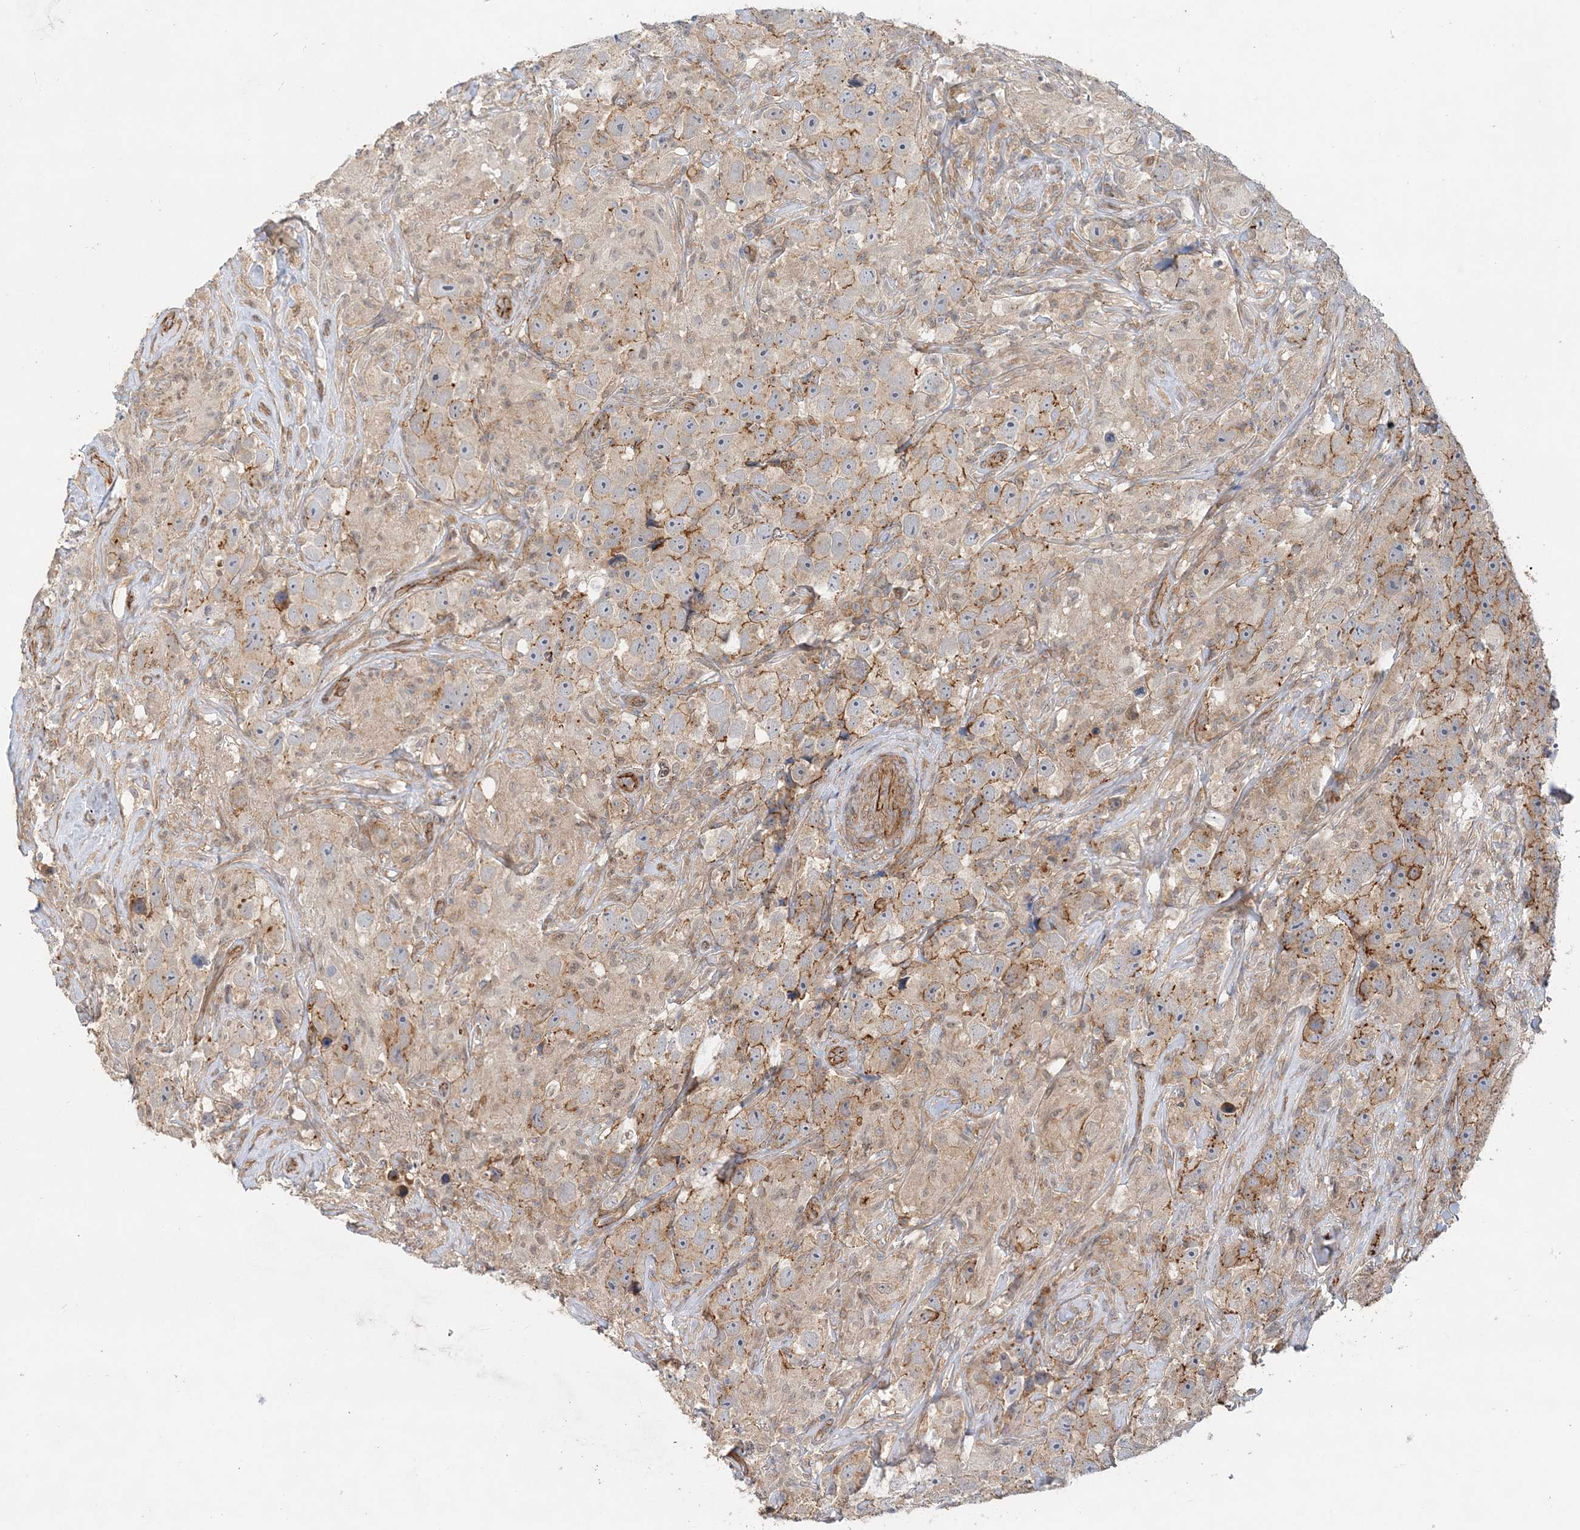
{"staining": {"intensity": "weak", "quantity": "<25%", "location": "cytoplasmic/membranous"}, "tissue": "testis cancer", "cell_type": "Tumor cells", "image_type": "cancer", "snomed": [{"axis": "morphology", "description": "Seminoma, NOS"}, {"axis": "topography", "description": "Testis"}], "caption": "Tumor cells are negative for protein expression in human testis cancer.", "gene": "MAT2B", "patient": {"sex": "male", "age": 49}}